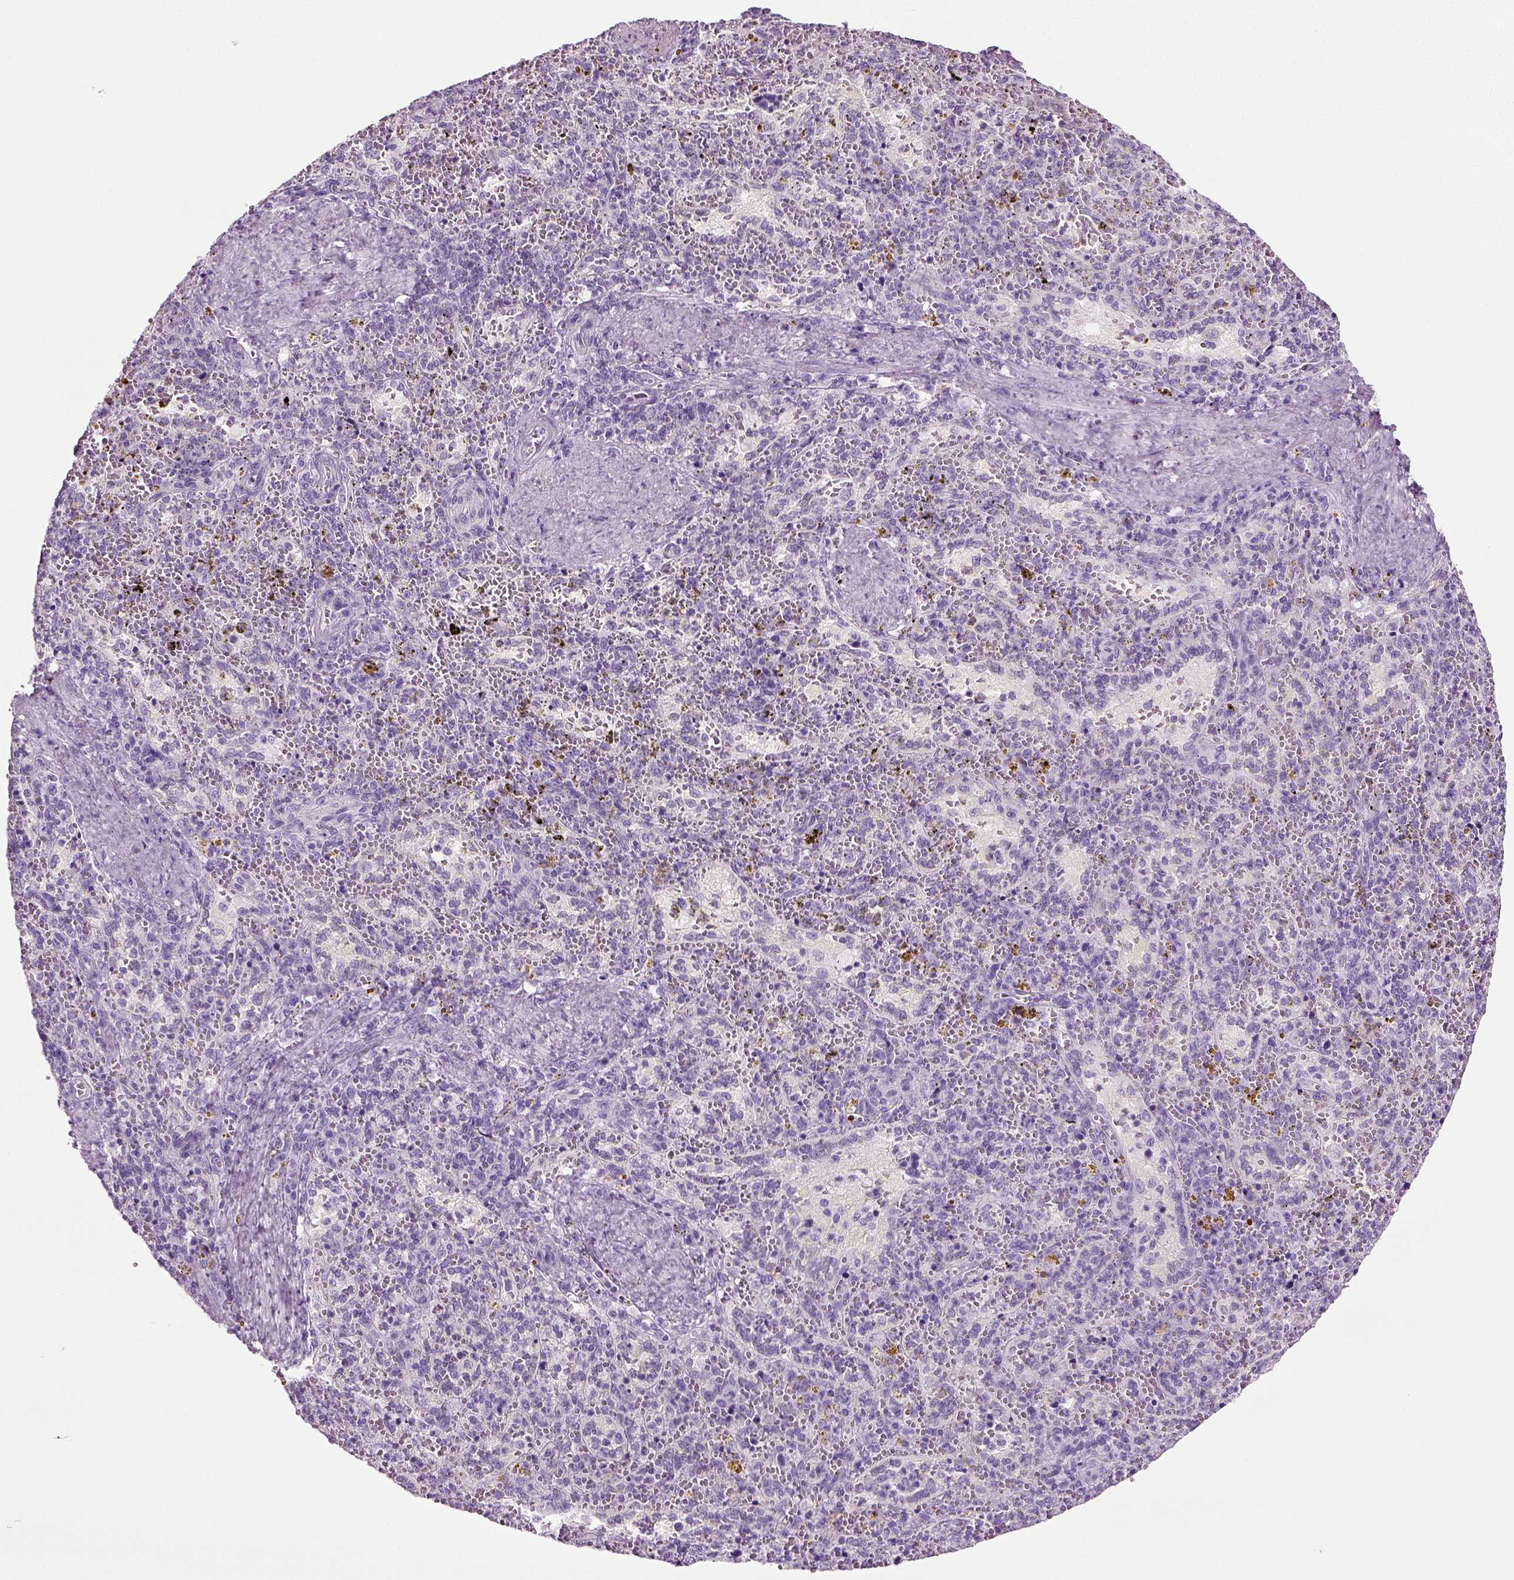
{"staining": {"intensity": "negative", "quantity": "none", "location": "none"}, "tissue": "spleen", "cell_type": "Cells in red pulp", "image_type": "normal", "snomed": [{"axis": "morphology", "description": "Normal tissue, NOS"}, {"axis": "topography", "description": "Spleen"}], "caption": "Protein analysis of normal spleen reveals no significant positivity in cells in red pulp. Nuclei are stained in blue.", "gene": "CD109", "patient": {"sex": "female", "age": 50}}